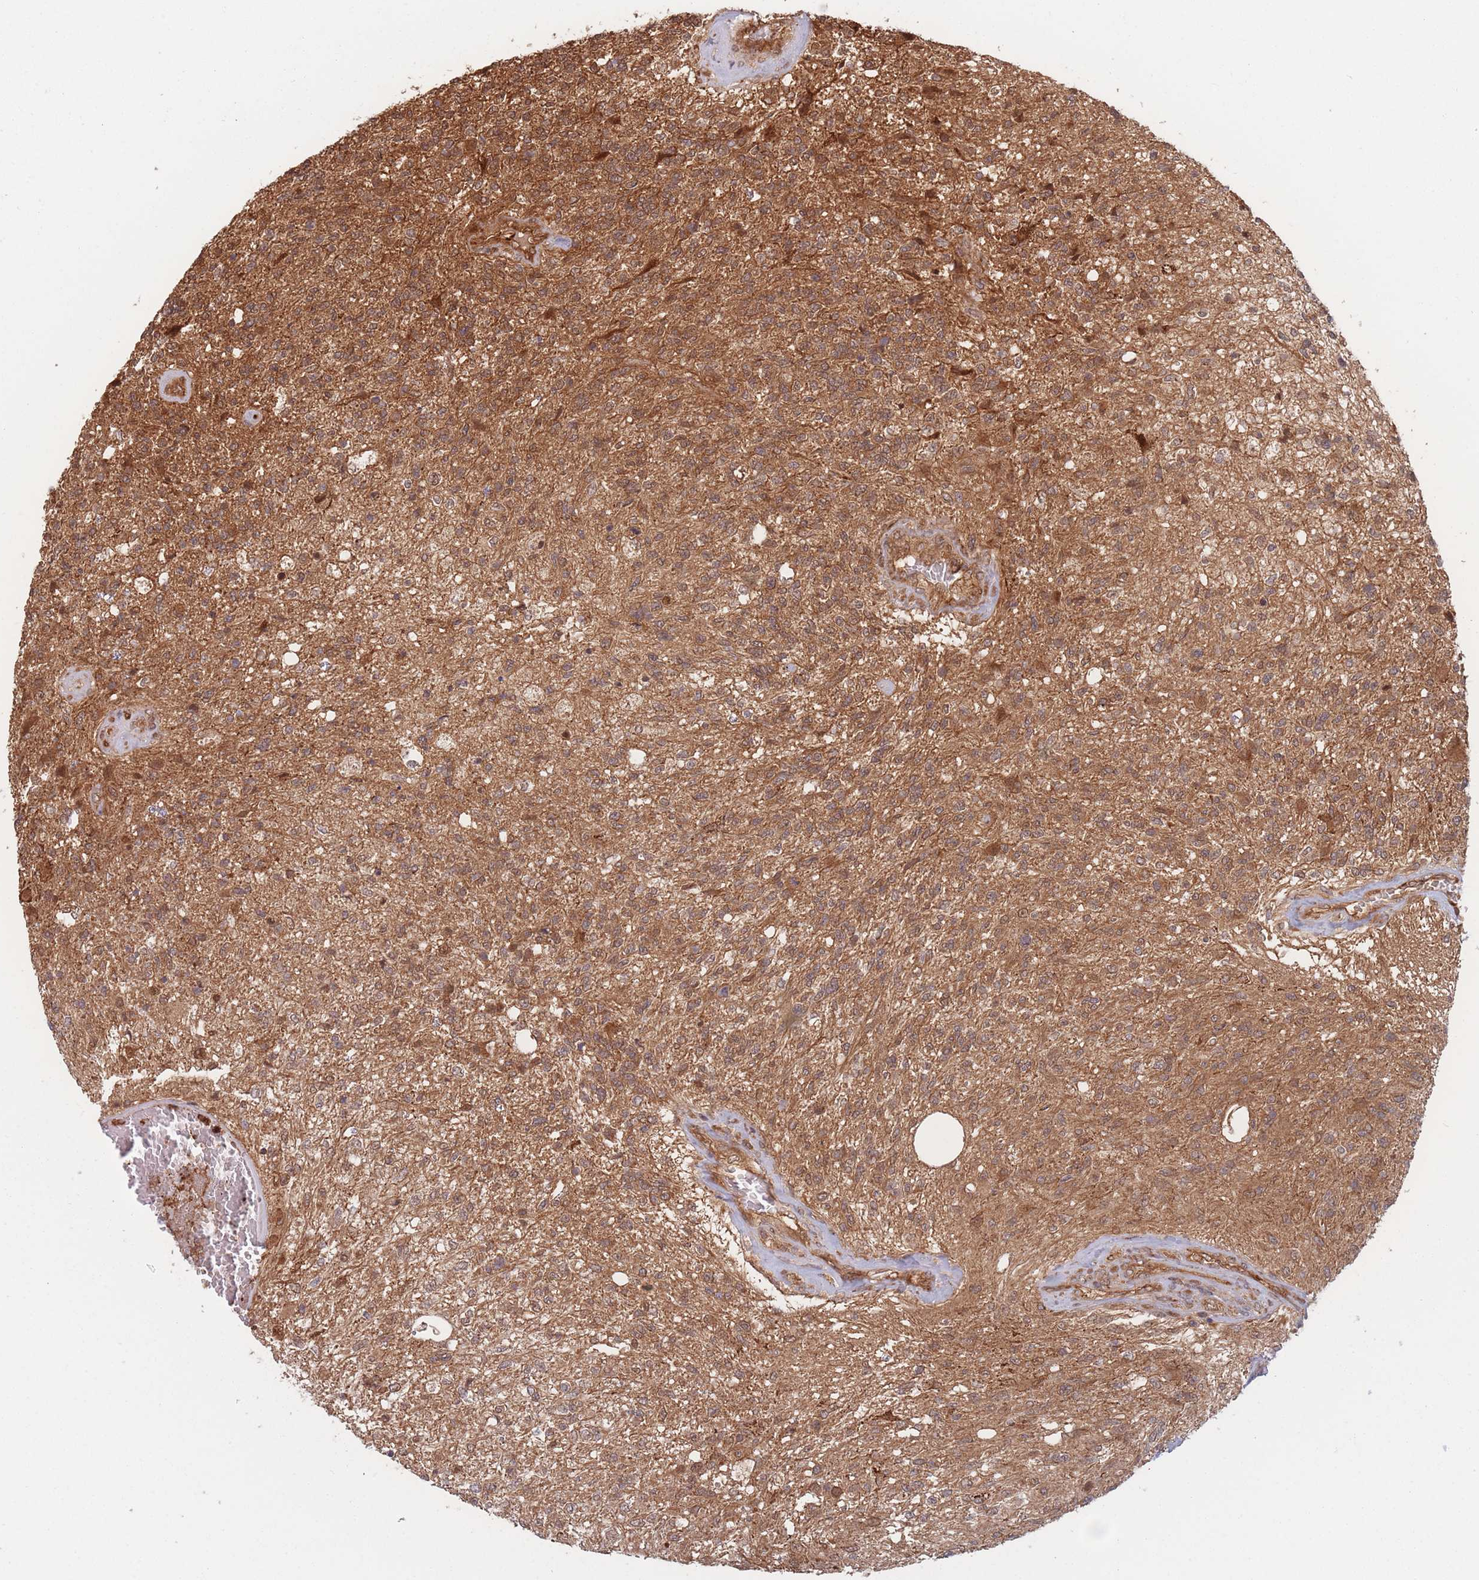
{"staining": {"intensity": "moderate", "quantity": ">75%", "location": "cytoplasmic/membranous"}, "tissue": "glioma", "cell_type": "Tumor cells", "image_type": "cancer", "snomed": [{"axis": "morphology", "description": "Glioma, malignant, High grade"}, {"axis": "topography", "description": "Brain"}], "caption": "Protein analysis of glioma tissue exhibits moderate cytoplasmic/membranous expression in approximately >75% of tumor cells.", "gene": "PODXL2", "patient": {"sex": "male", "age": 56}}